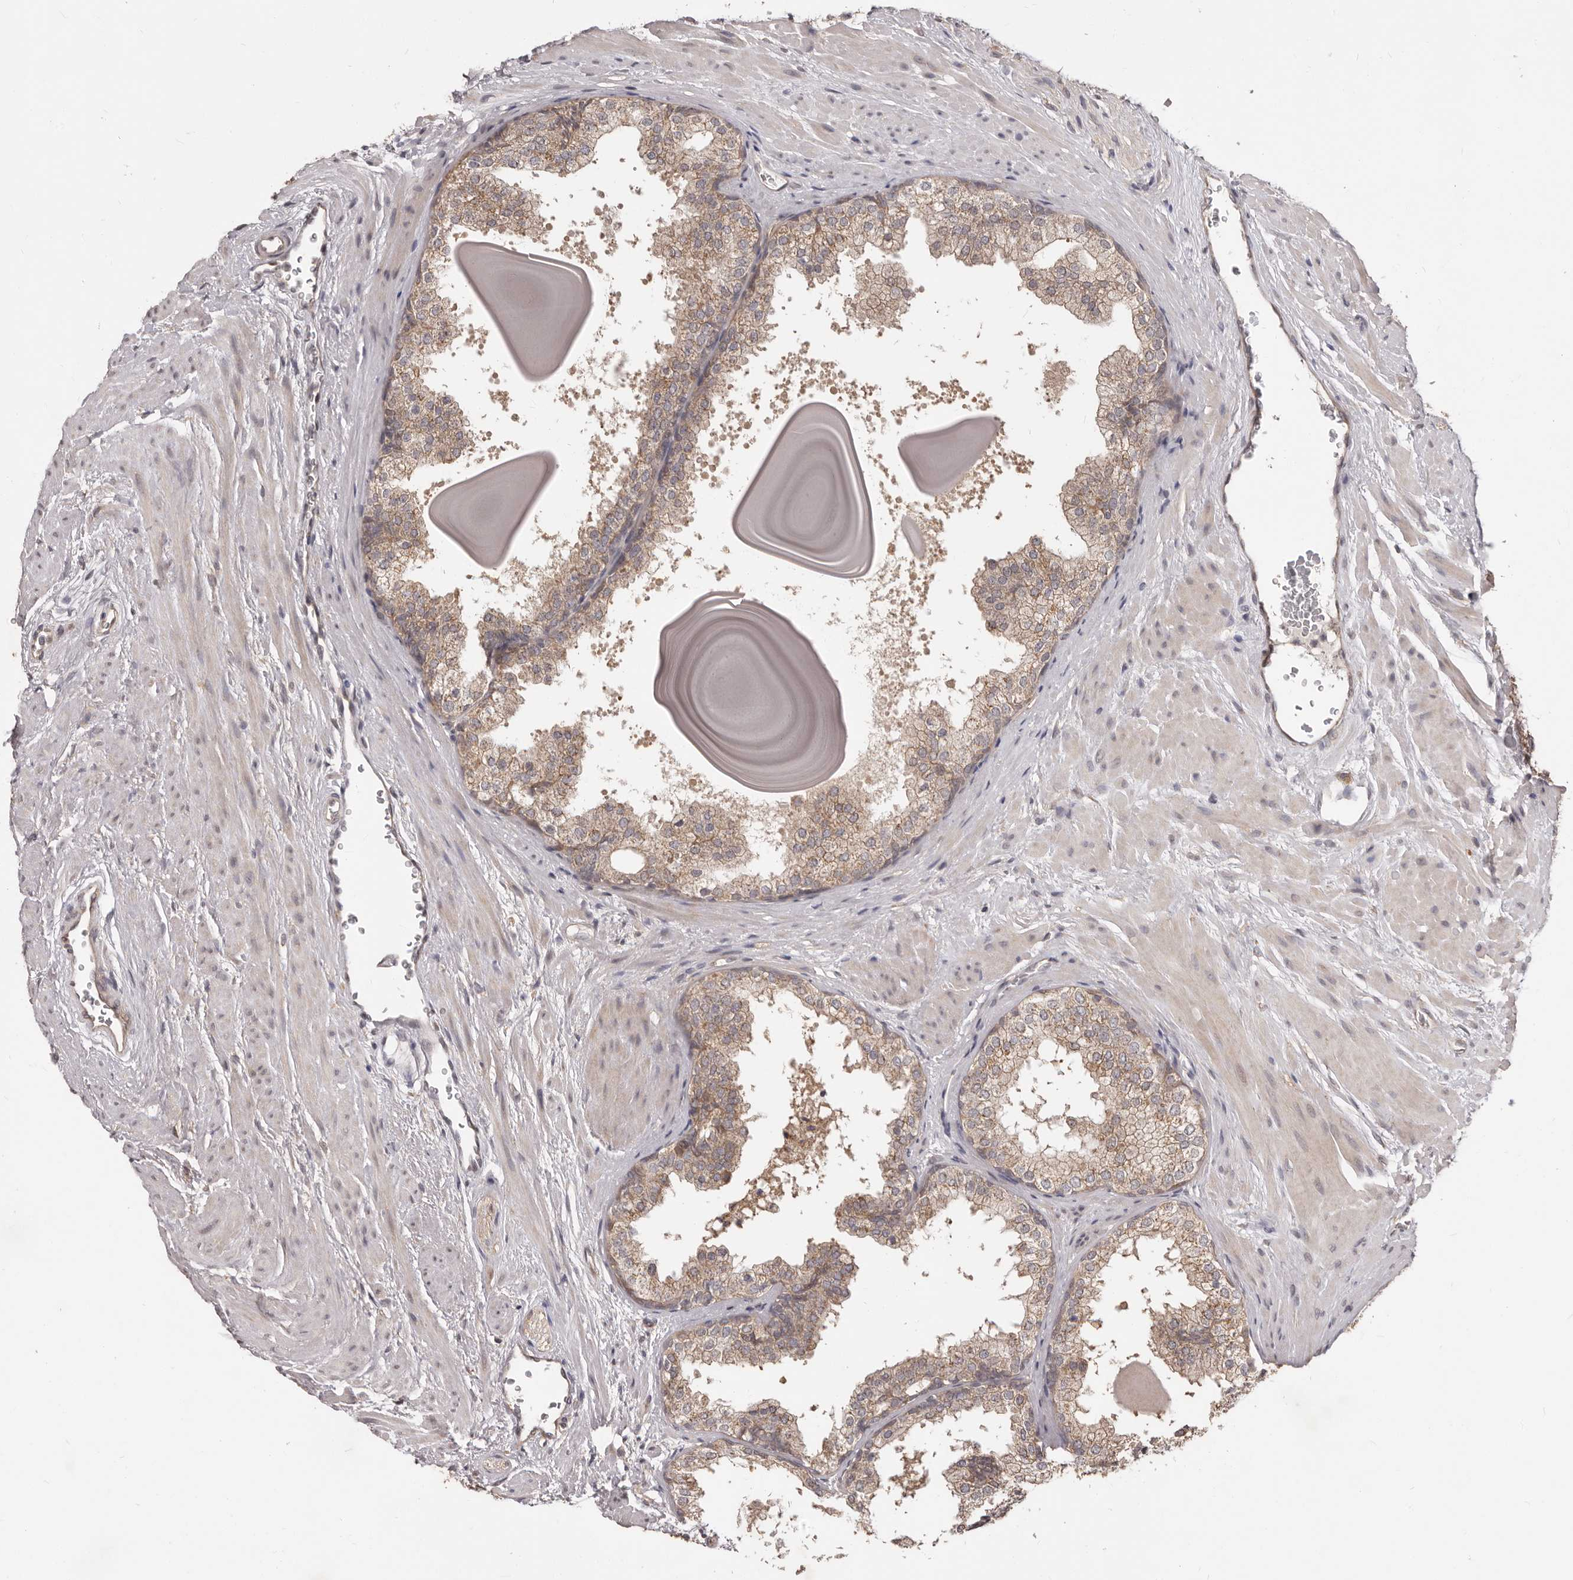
{"staining": {"intensity": "weak", "quantity": ">75%", "location": "cytoplasmic/membranous"}, "tissue": "prostate", "cell_type": "Glandular cells", "image_type": "normal", "snomed": [{"axis": "morphology", "description": "Normal tissue, NOS"}, {"axis": "topography", "description": "Prostate"}], "caption": "Glandular cells demonstrate low levels of weak cytoplasmic/membranous positivity in approximately >75% of cells in unremarkable human prostate.", "gene": "MTO1", "patient": {"sex": "male", "age": 48}}